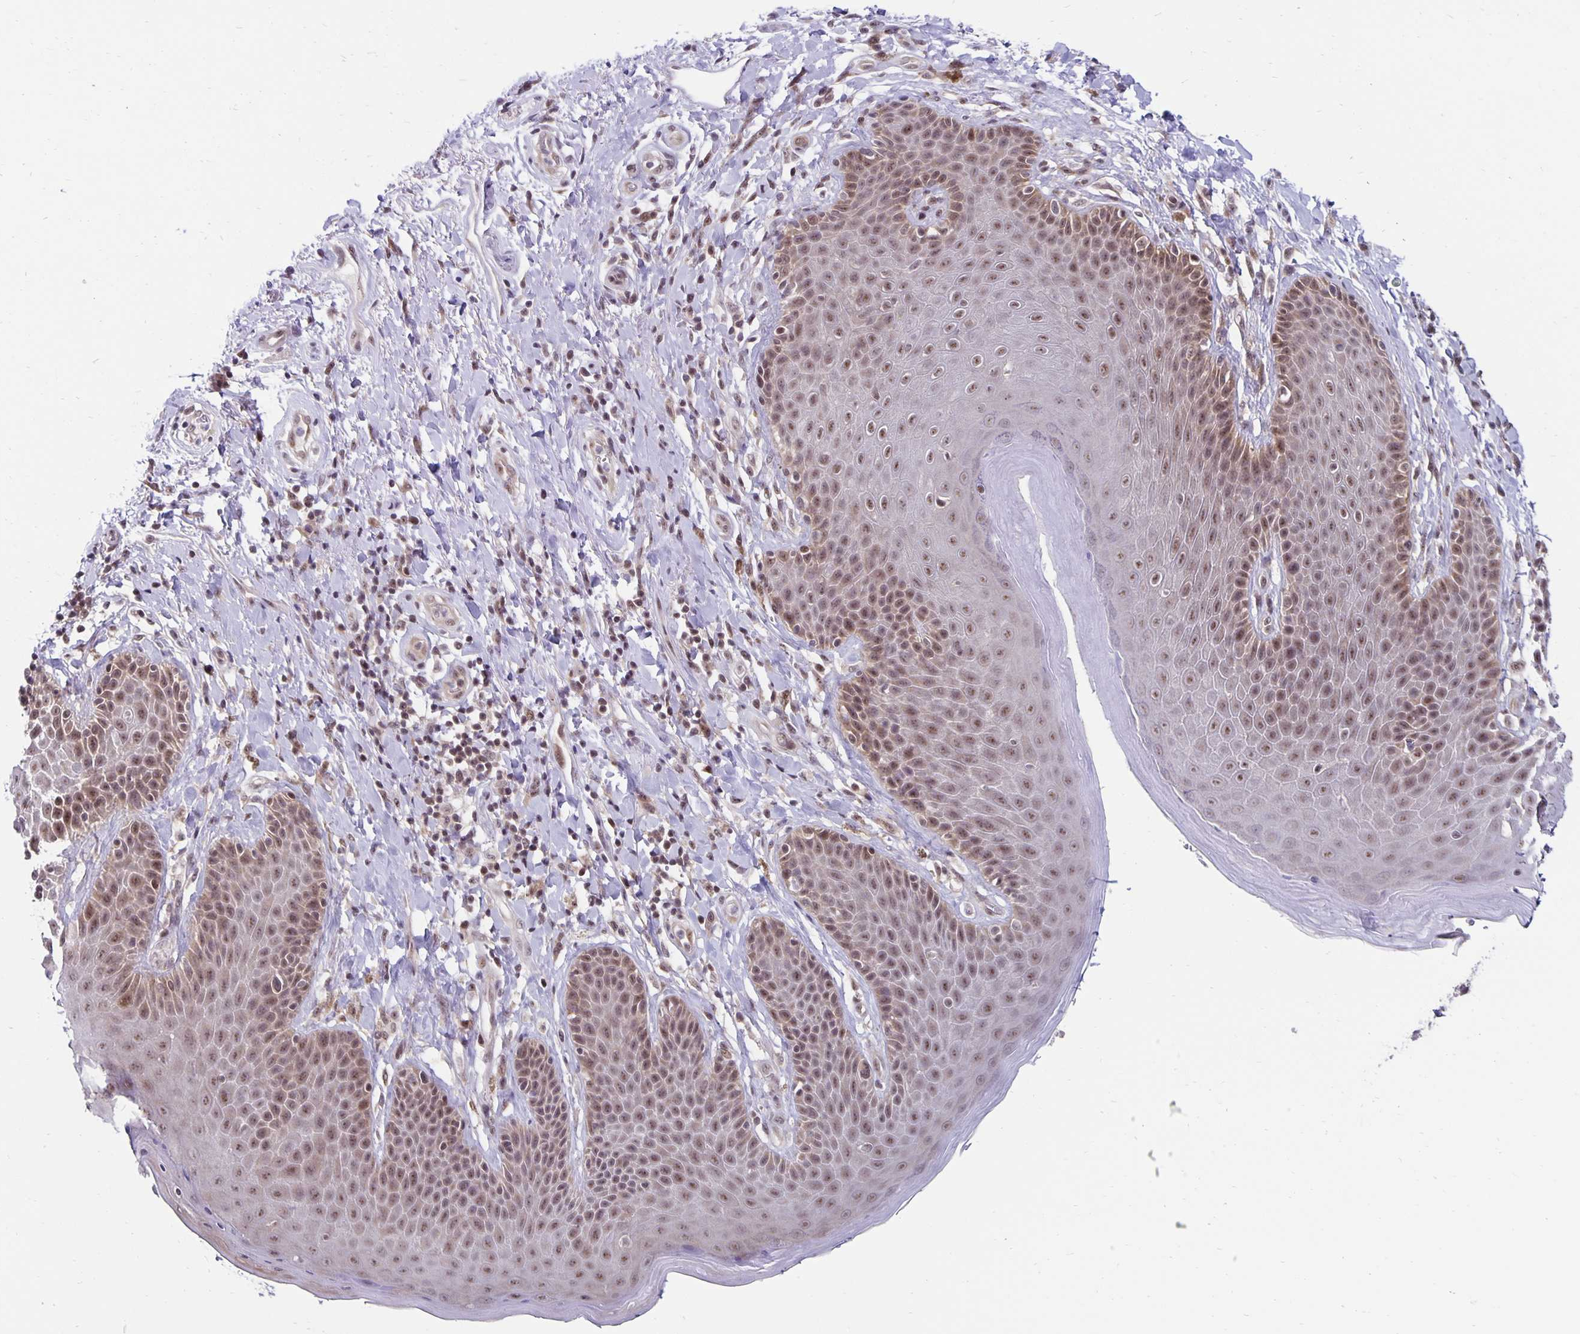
{"staining": {"intensity": "moderate", "quantity": ">75%", "location": "nuclear"}, "tissue": "skin", "cell_type": "Epidermal cells", "image_type": "normal", "snomed": [{"axis": "morphology", "description": "Normal tissue, NOS"}, {"axis": "topography", "description": "Anal"}, {"axis": "topography", "description": "Peripheral nerve tissue"}], "caption": "About >75% of epidermal cells in benign human skin reveal moderate nuclear protein positivity as visualized by brown immunohistochemical staining.", "gene": "EXOC6B", "patient": {"sex": "male", "age": 51}}